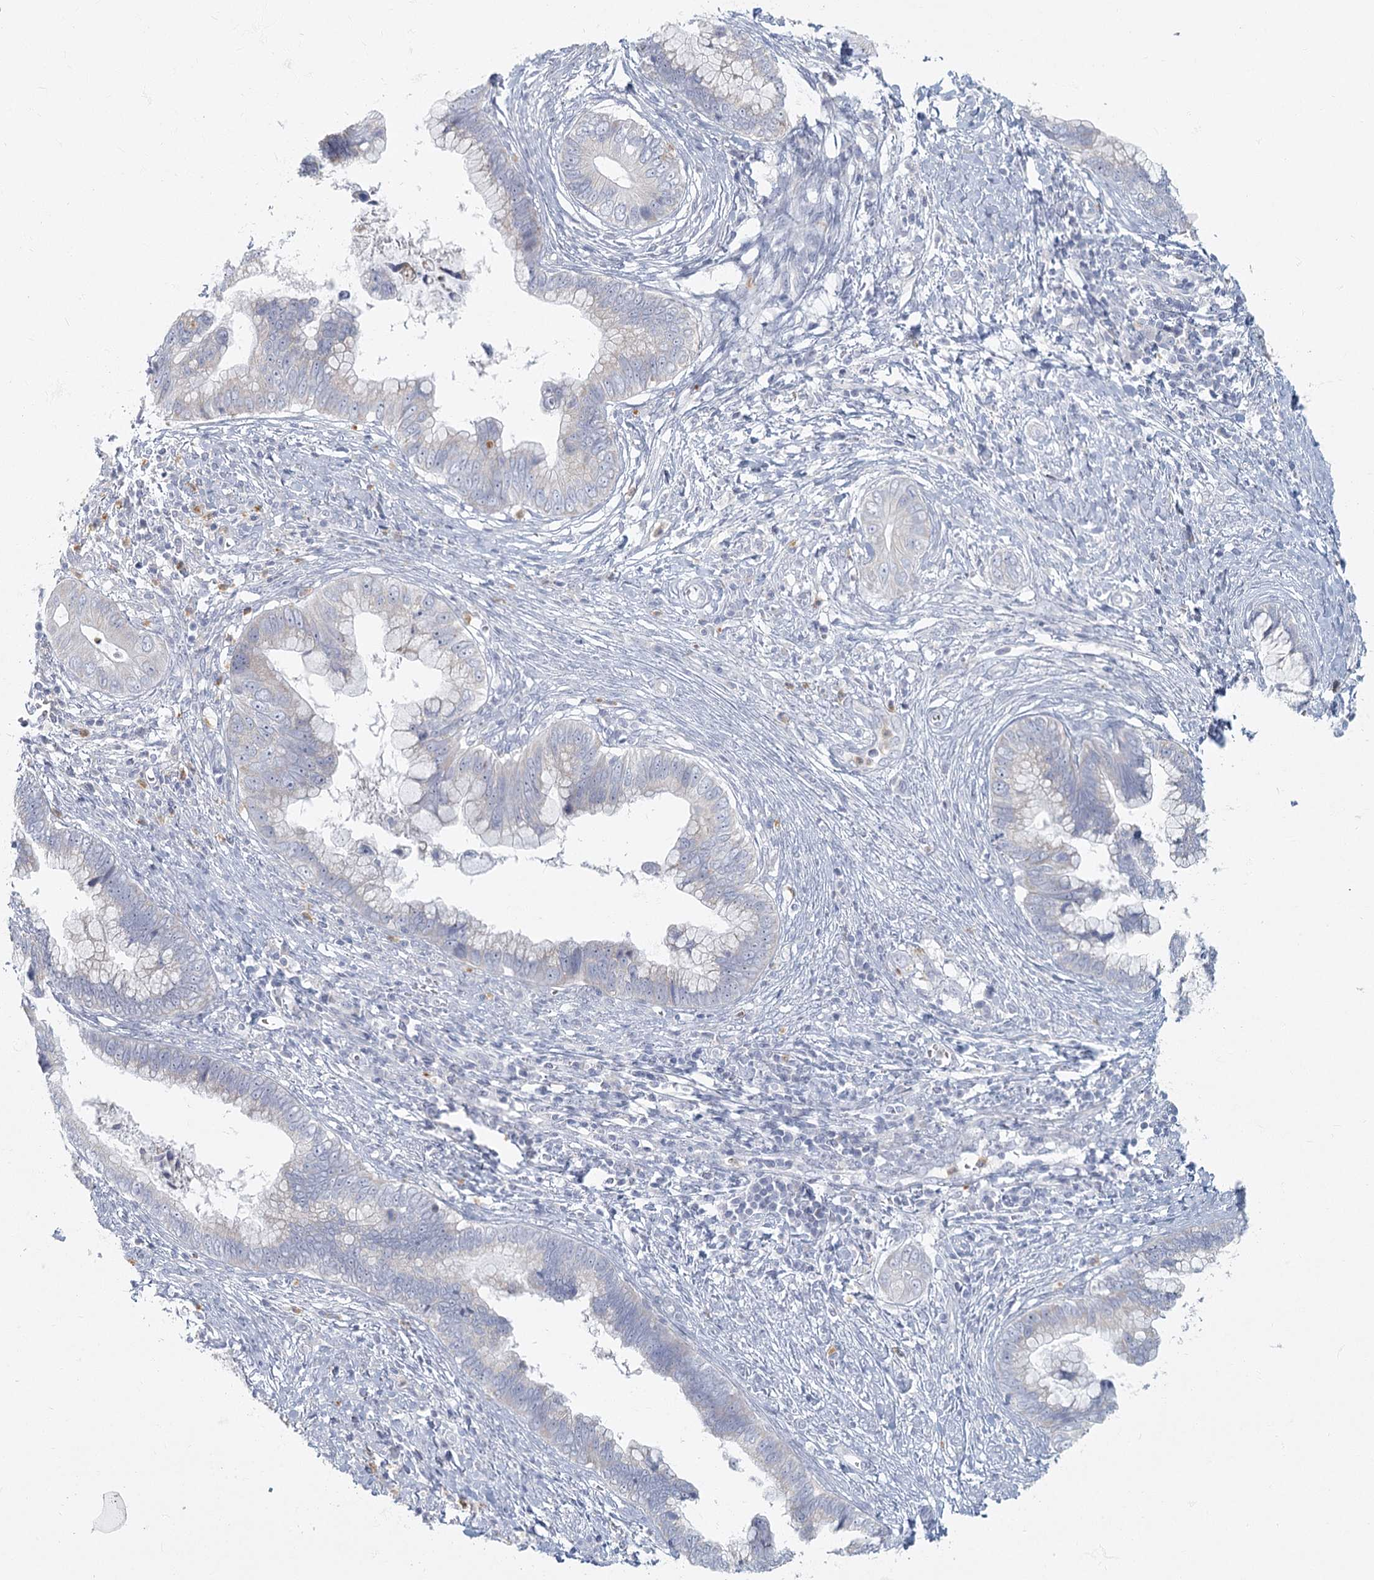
{"staining": {"intensity": "negative", "quantity": "none", "location": "none"}, "tissue": "cervical cancer", "cell_type": "Tumor cells", "image_type": "cancer", "snomed": [{"axis": "morphology", "description": "Adenocarcinoma, NOS"}, {"axis": "topography", "description": "Cervix"}], "caption": "Tumor cells show no significant protein expression in adenocarcinoma (cervical). (DAB (3,3'-diaminobenzidine) IHC with hematoxylin counter stain).", "gene": "FAM110C", "patient": {"sex": "female", "age": 44}}